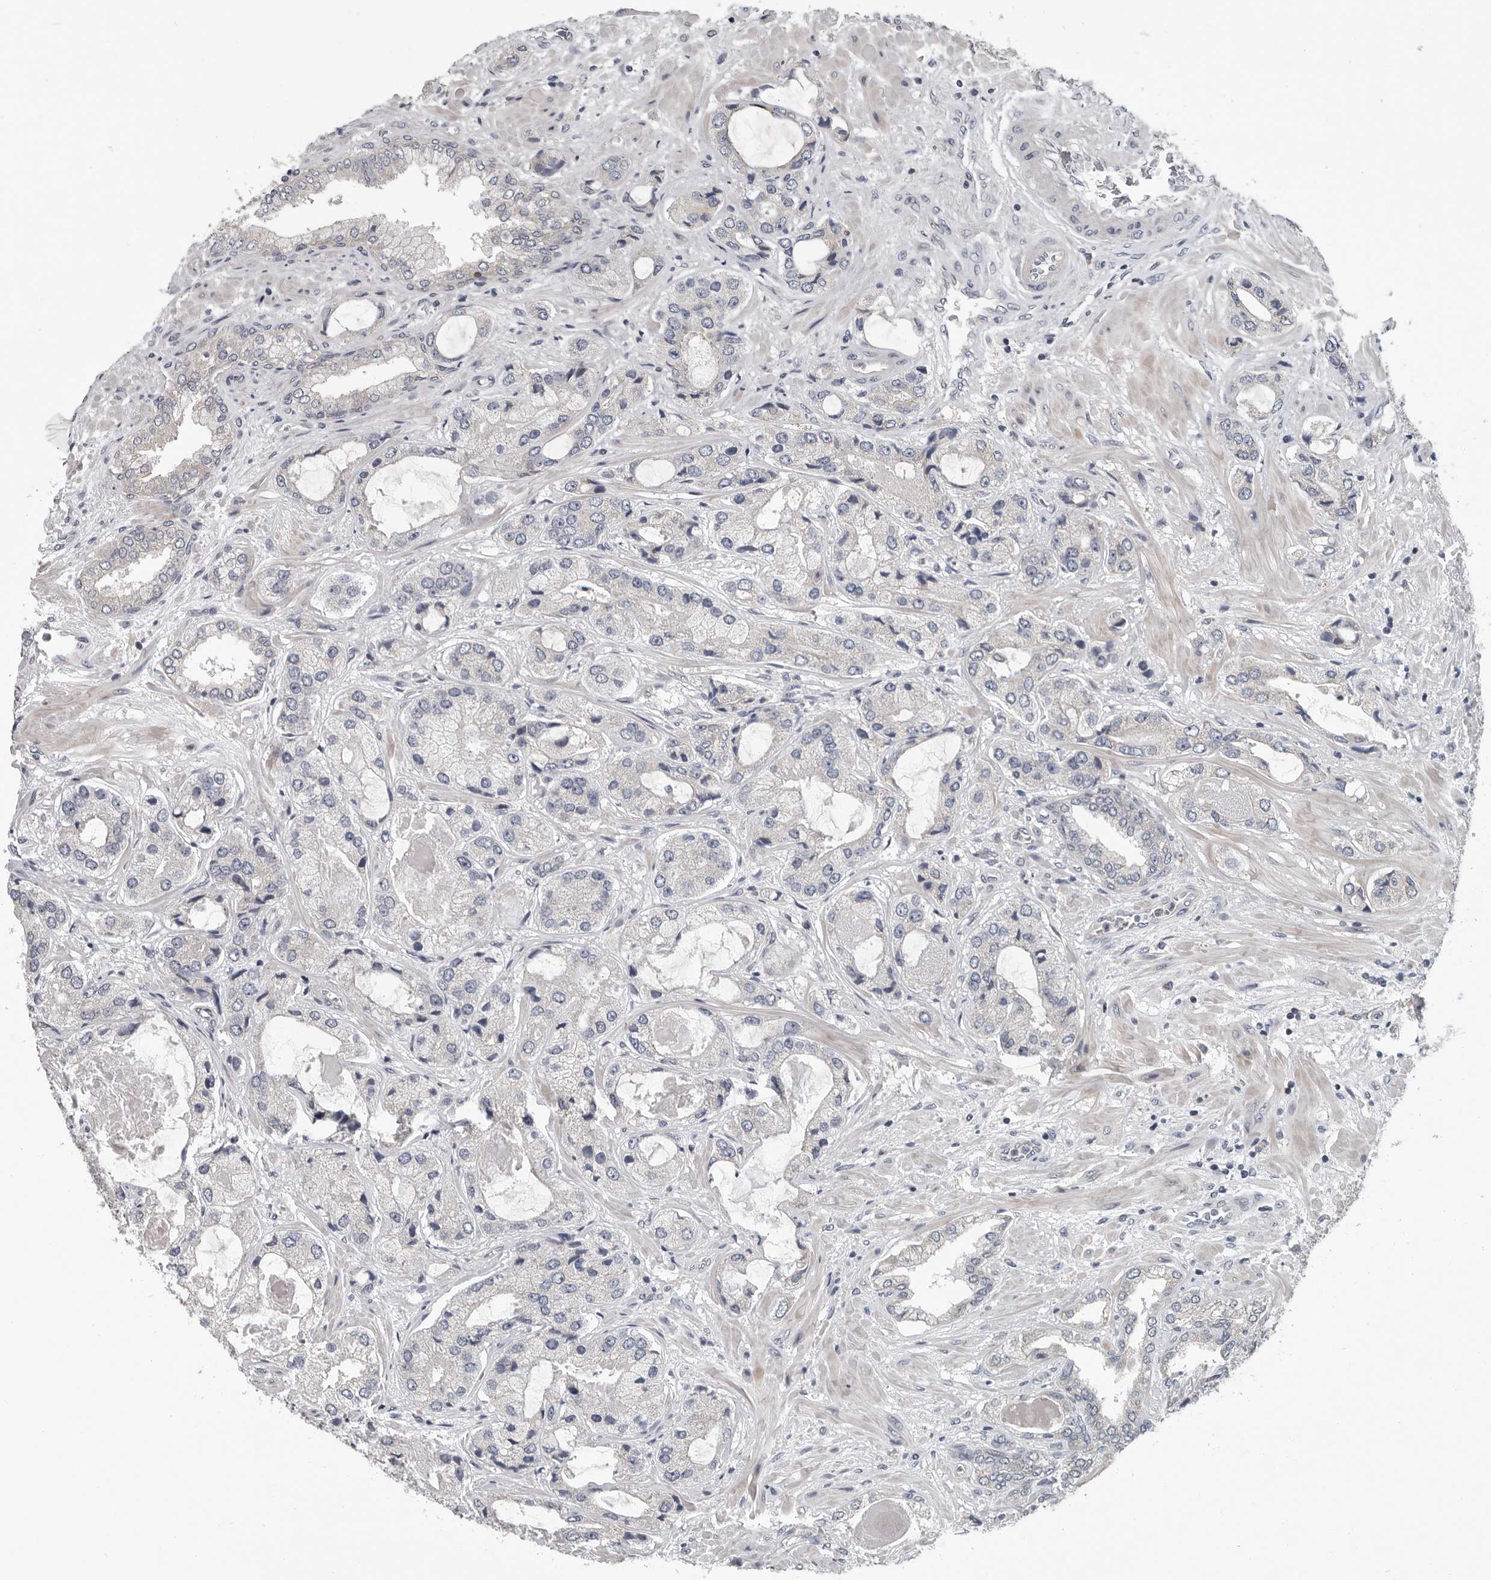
{"staining": {"intensity": "negative", "quantity": "none", "location": "none"}, "tissue": "prostate cancer", "cell_type": "Tumor cells", "image_type": "cancer", "snomed": [{"axis": "morphology", "description": "Normal tissue, NOS"}, {"axis": "morphology", "description": "Adenocarcinoma, High grade"}, {"axis": "topography", "description": "Prostate"}, {"axis": "topography", "description": "Peripheral nerve tissue"}], "caption": "There is no significant staining in tumor cells of prostate cancer.", "gene": "TMEM199", "patient": {"sex": "male", "age": 59}}